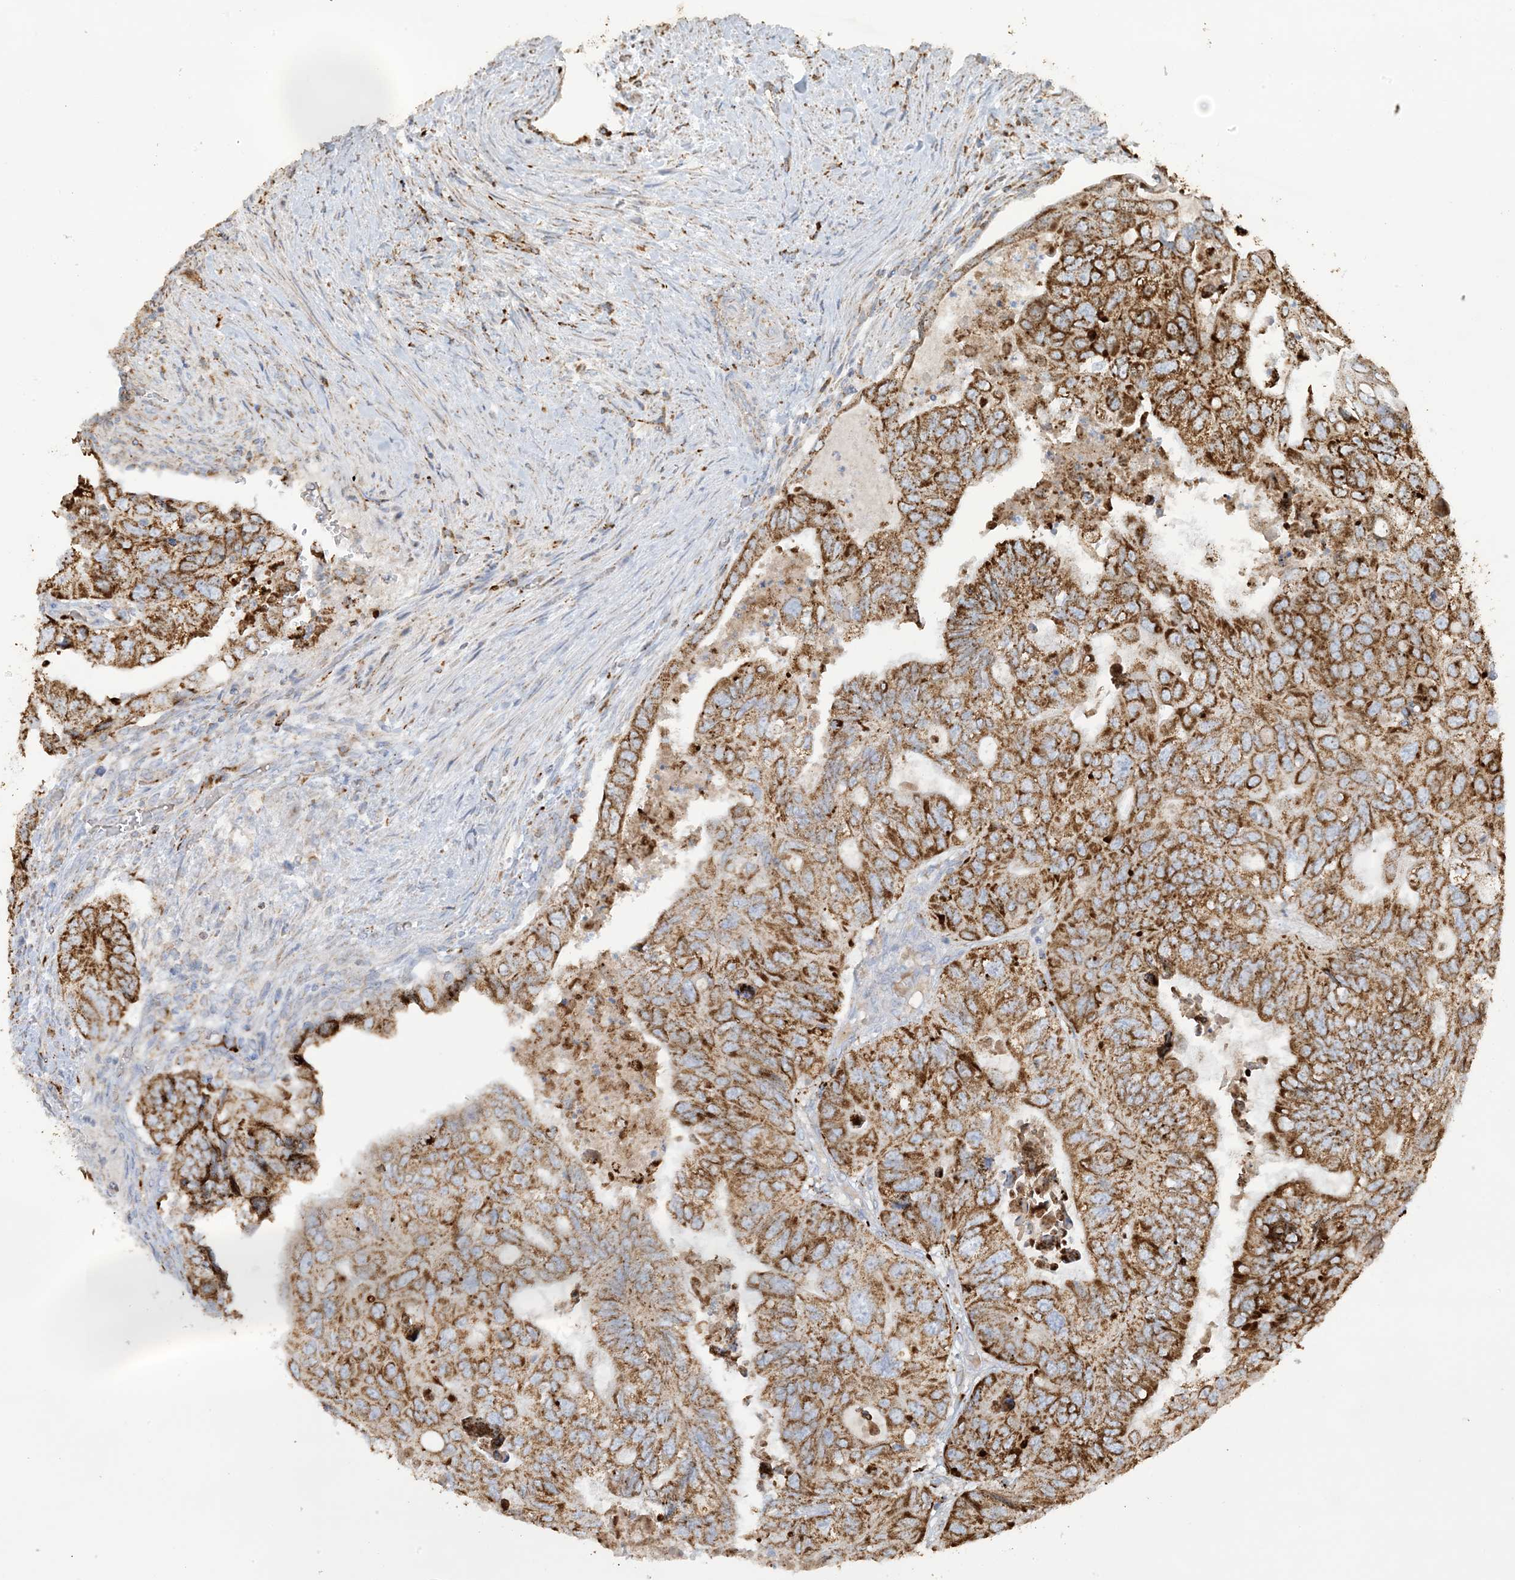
{"staining": {"intensity": "moderate", "quantity": ">75%", "location": "cytoplasmic/membranous"}, "tissue": "colorectal cancer", "cell_type": "Tumor cells", "image_type": "cancer", "snomed": [{"axis": "morphology", "description": "Adenocarcinoma, NOS"}, {"axis": "topography", "description": "Rectum"}], "caption": "Immunohistochemical staining of human colorectal cancer displays moderate cytoplasmic/membranous protein expression in about >75% of tumor cells. (brown staining indicates protein expression, while blue staining denotes nuclei).", "gene": "AGA", "patient": {"sex": "male", "age": 63}}